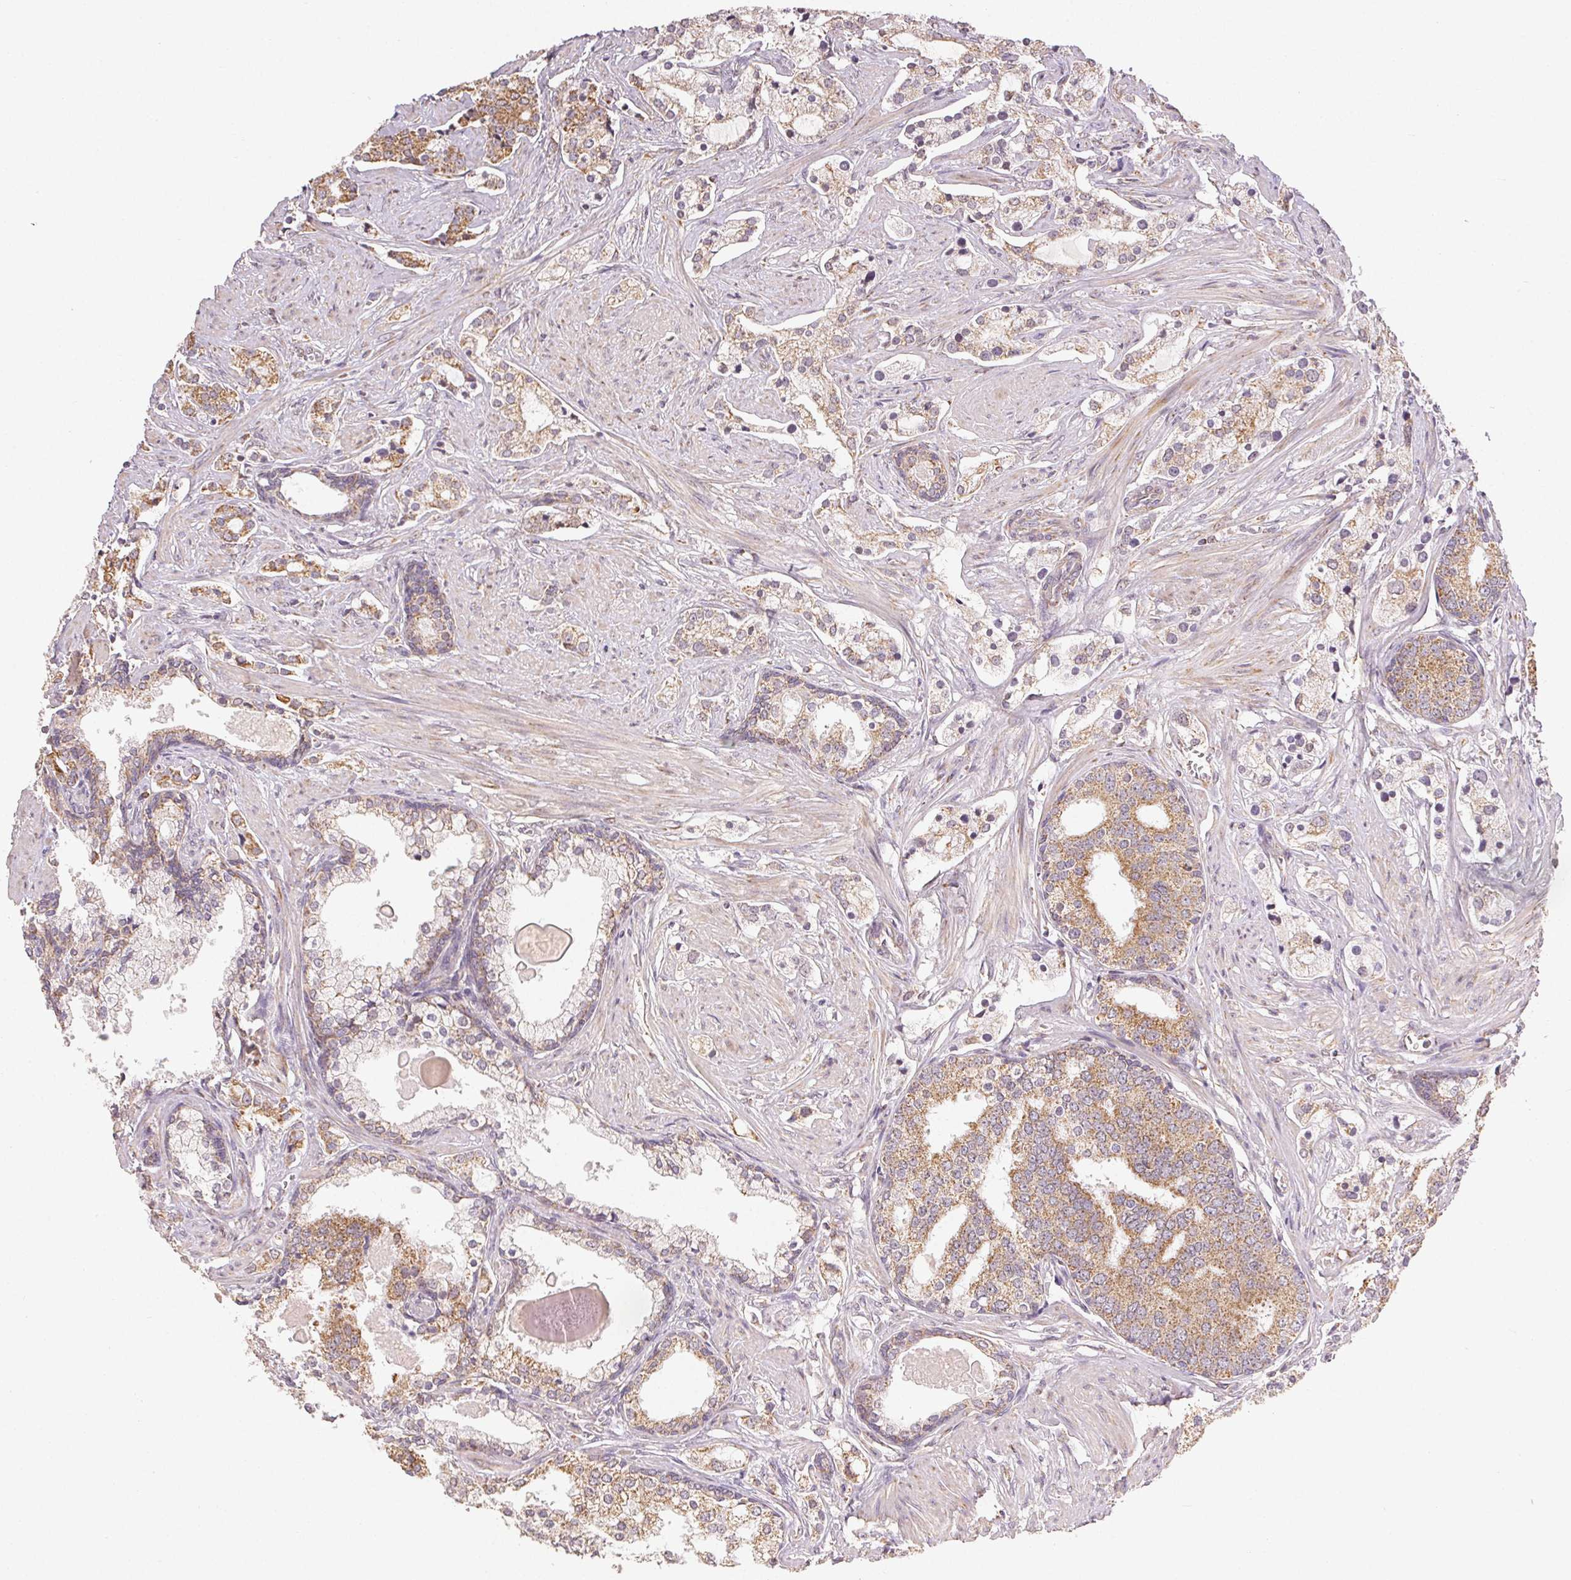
{"staining": {"intensity": "moderate", "quantity": ">75%", "location": "cytoplasmic/membranous"}, "tissue": "prostate cancer", "cell_type": "Tumor cells", "image_type": "cancer", "snomed": [{"axis": "morphology", "description": "Adenocarcinoma, Medium grade"}, {"axis": "topography", "description": "Prostate"}], "caption": "High-magnification brightfield microscopy of prostate cancer (adenocarcinoma (medium-grade)) stained with DAB (brown) and counterstained with hematoxylin (blue). tumor cells exhibit moderate cytoplasmic/membranous positivity is present in approximately>75% of cells.", "gene": "CLASP1", "patient": {"sex": "male", "age": 57}}